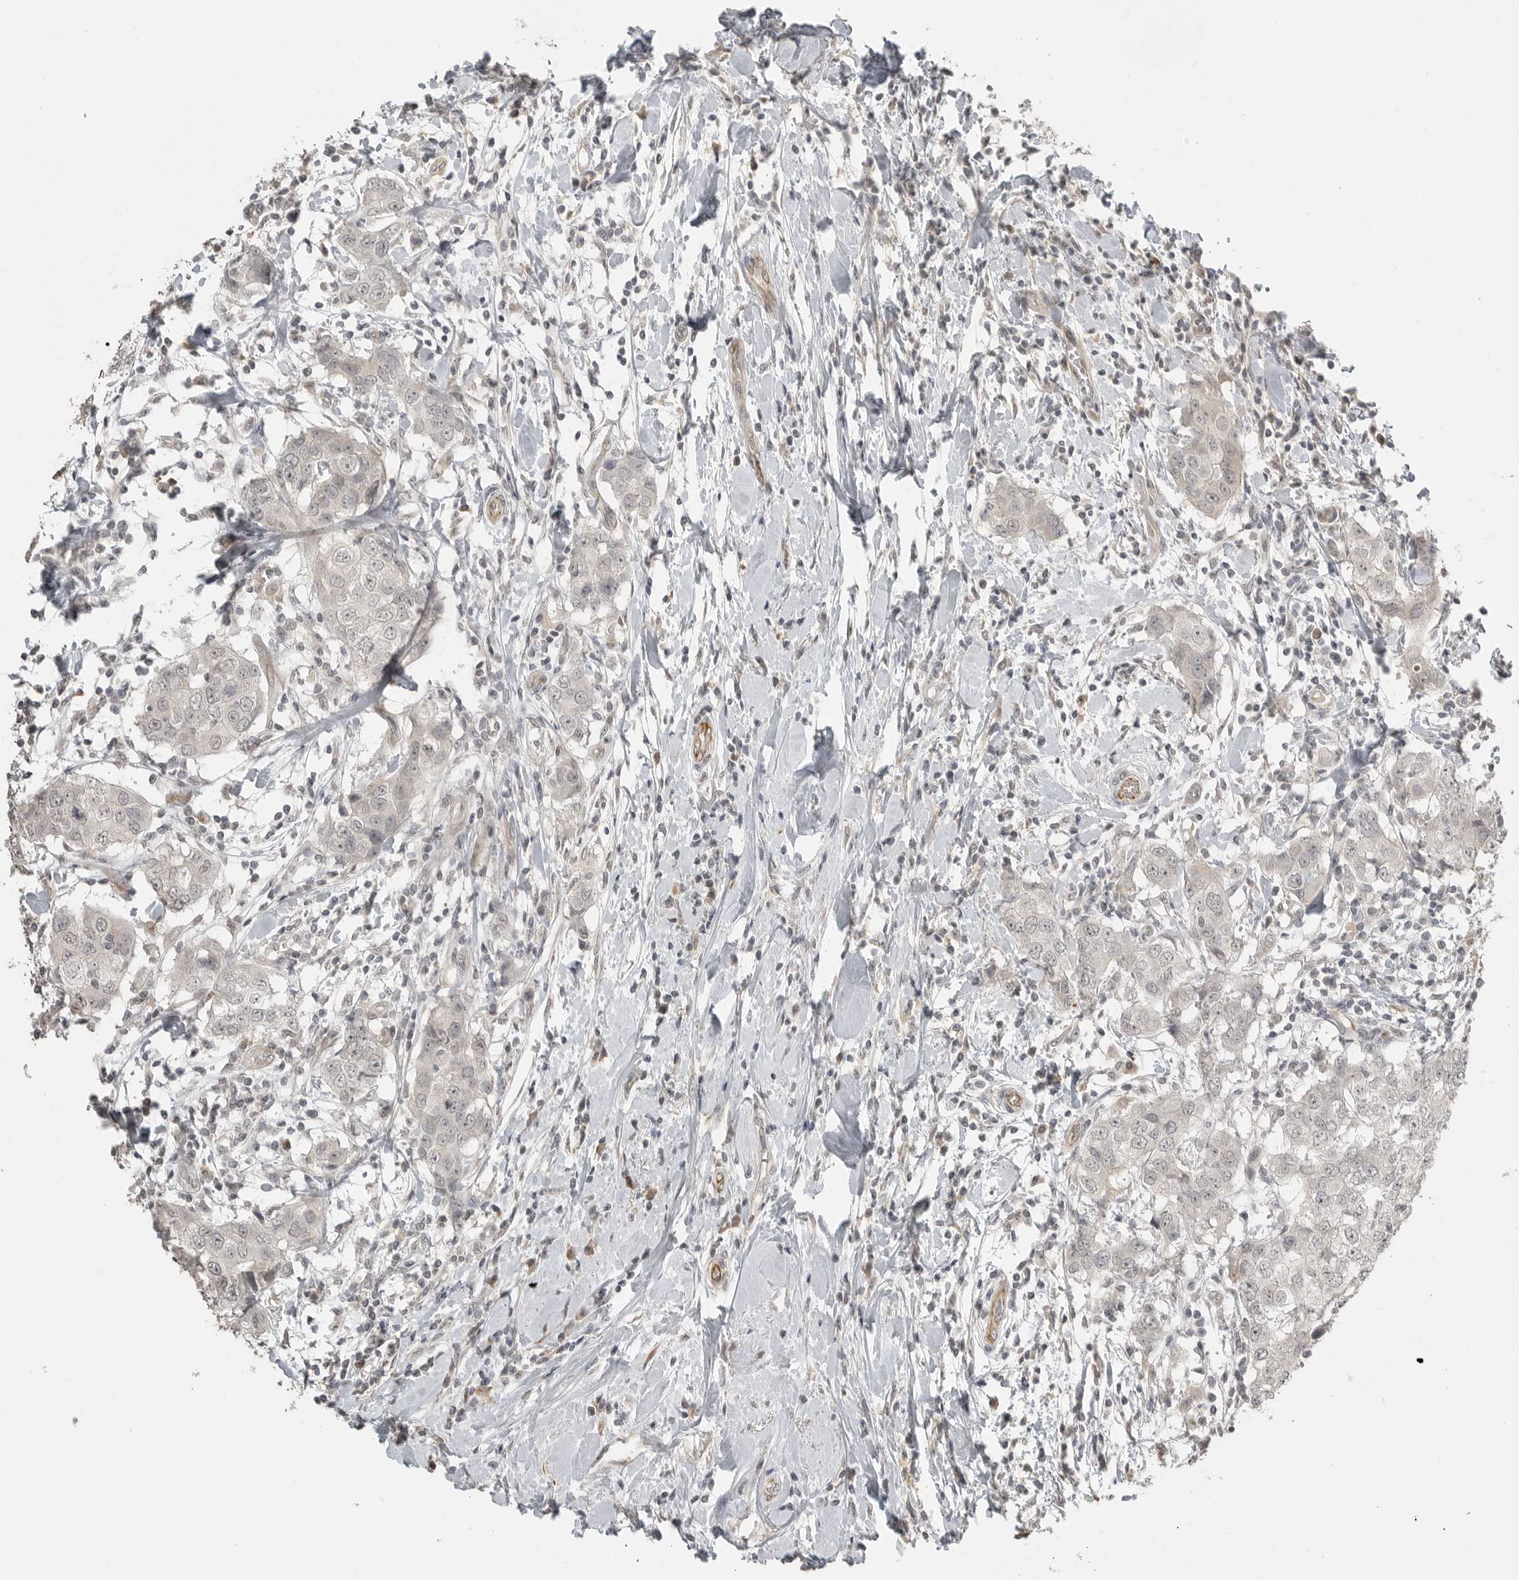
{"staining": {"intensity": "negative", "quantity": "none", "location": "none"}, "tissue": "breast cancer", "cell_type": "Tumor cells", "image_type": "cancer", "snomed": [{"axis": "morphology", "description": "Duct carcinoma"}, {"axis": "topography", "description": "Breast"}], "caption": "A histopathology image of human breast intraductal carcinoma is negative for staining in tumor cells. The staining was performed using DAB (3,3'-diaminobenzidine) to visualize the protein expression in brown, while the nuclei were stained in blue with hematoxylin (Magnification: 20x).", "gene": "SMG8", "patient": {"sex": "female", "age": 27}}